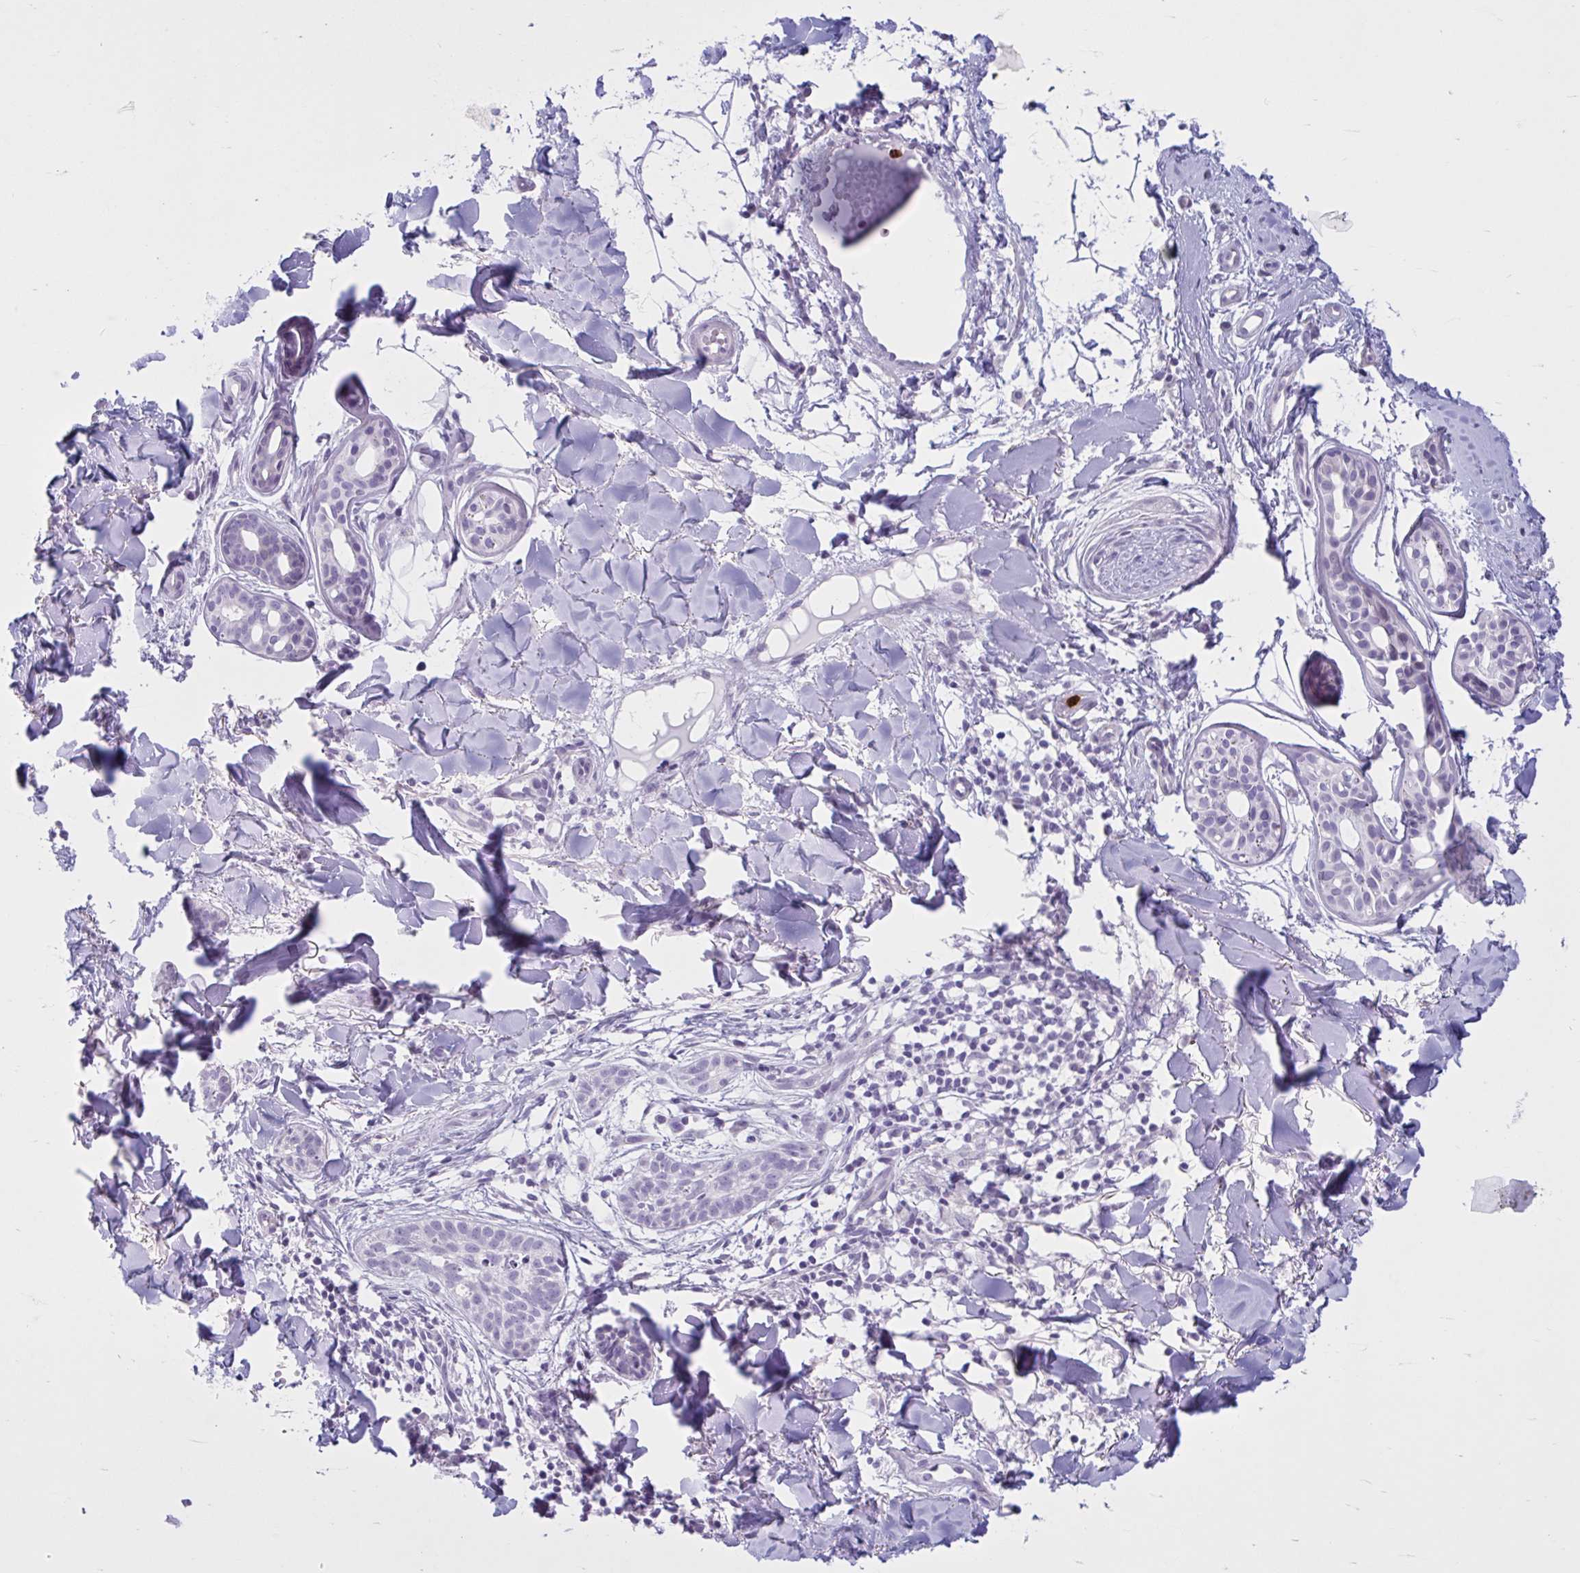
{"staining": {"intensity": "negative", "quantity": "none", "location": "none"}, "tissue": "skin cancer", "cell_type": "Tumor cells", "image_type": "cancer", "snomed": [{"axis": "morphology", "description": "Basal cell carcinoma"}, {"axis": "topography", "description": "Skin"}], "caption": "Immunohistochemistry image of skin cancer stained for a protein (brown), which exhibits no positivity in tumor cells.", "gene": "CEP120", "patient": {"sex": "male", "age": 52}}